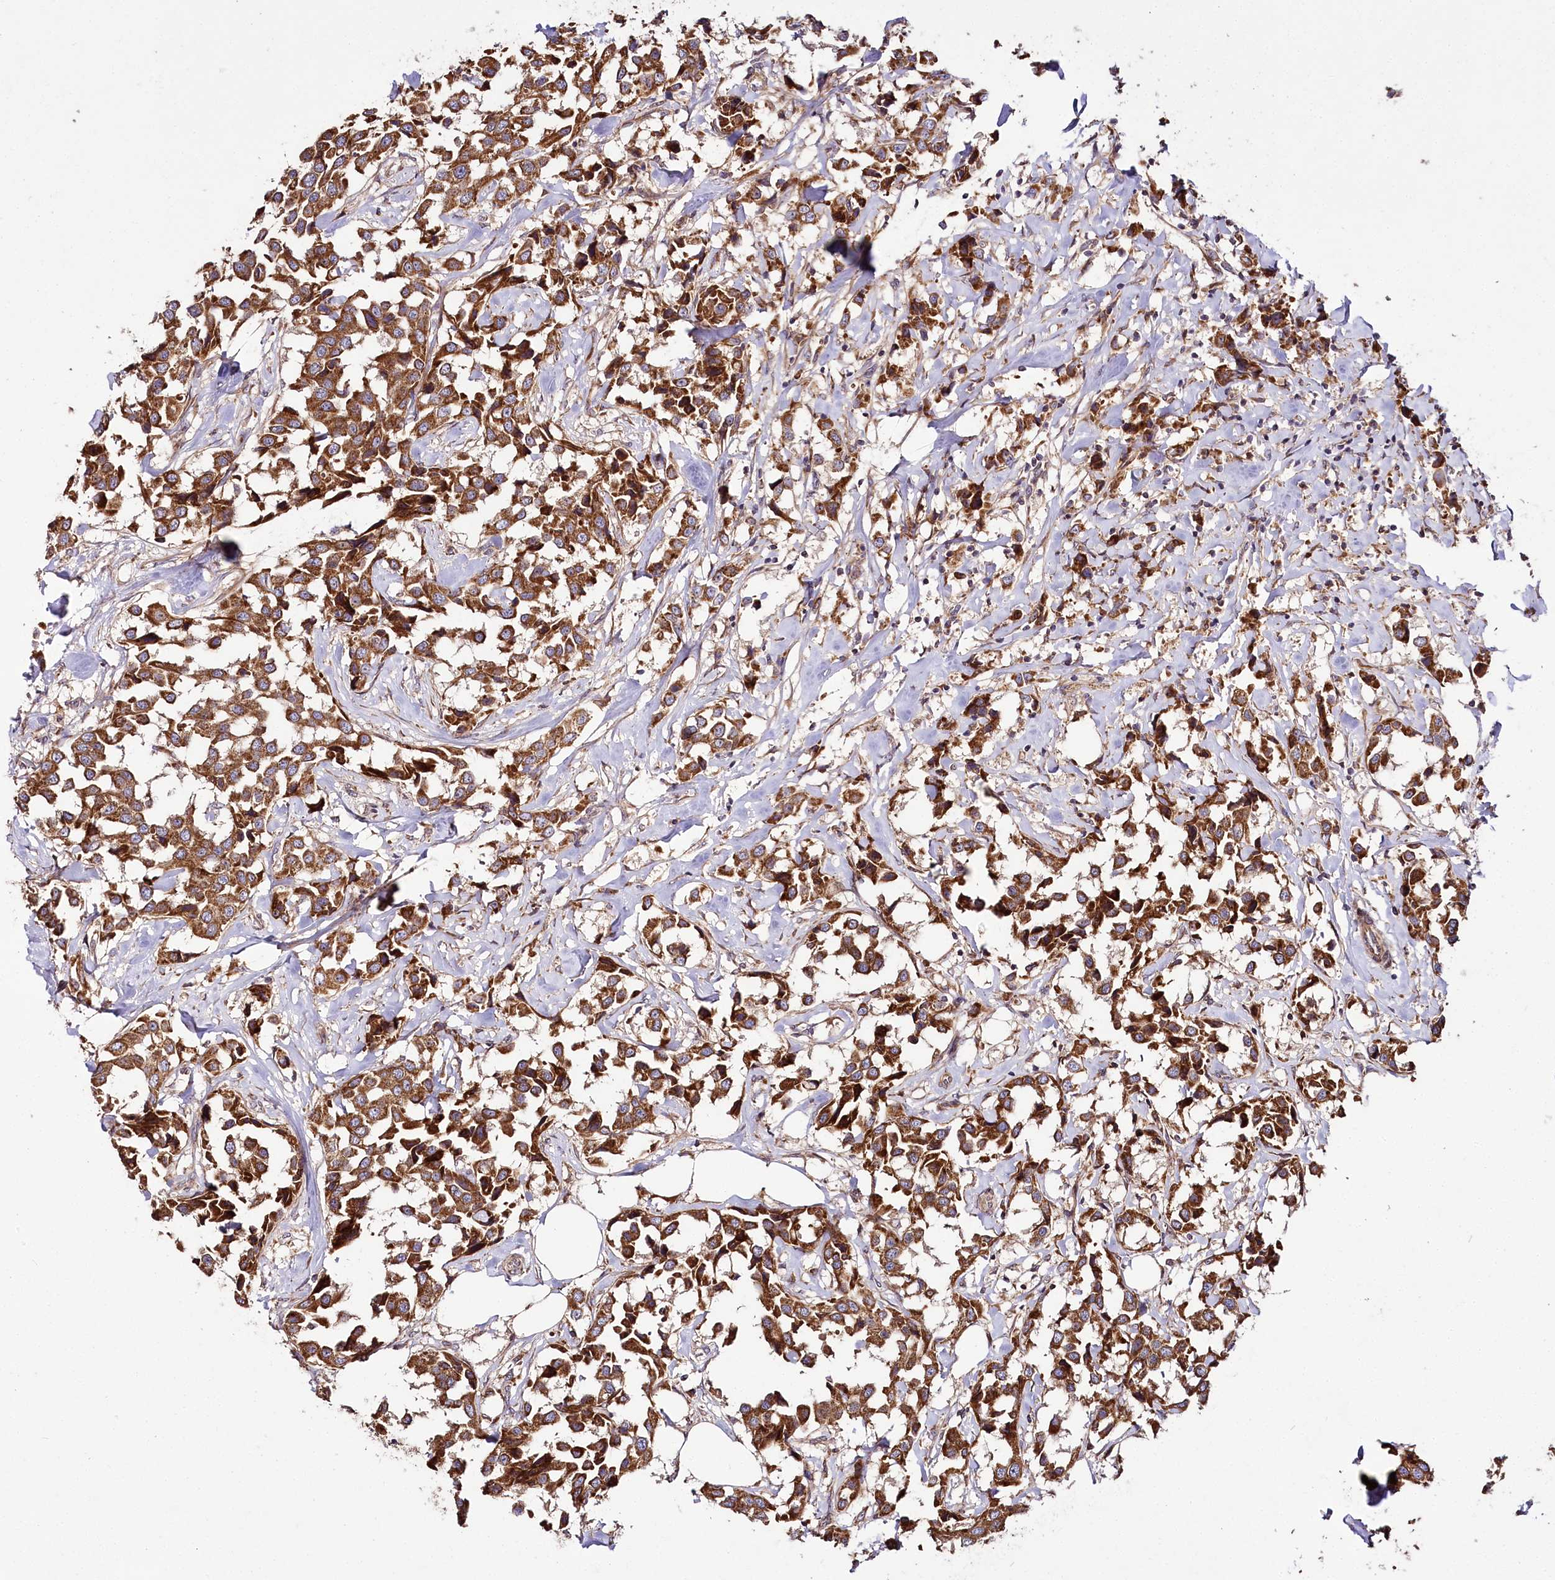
{"staining": {"intensity": "strong", "quantity": ">75%", "location": "cytoplasmic/membranous"}, "tissue": "breast cancer", "cell_type": "Tumor cells", "image_type": "cancer", "snomed": [{"axis": "morphology", "description": "Duct carcinoma"}, {"axis": "topography", "description": "Breast"}], "caption": "Strong cytoplasmic/membranous staining for a protein is present in approximately >75% of tumor cells of breast cancer using immunohistochemistry (IHC).", "gene": "RAB7A", "patient": {"sex": "female", "age": 80}}